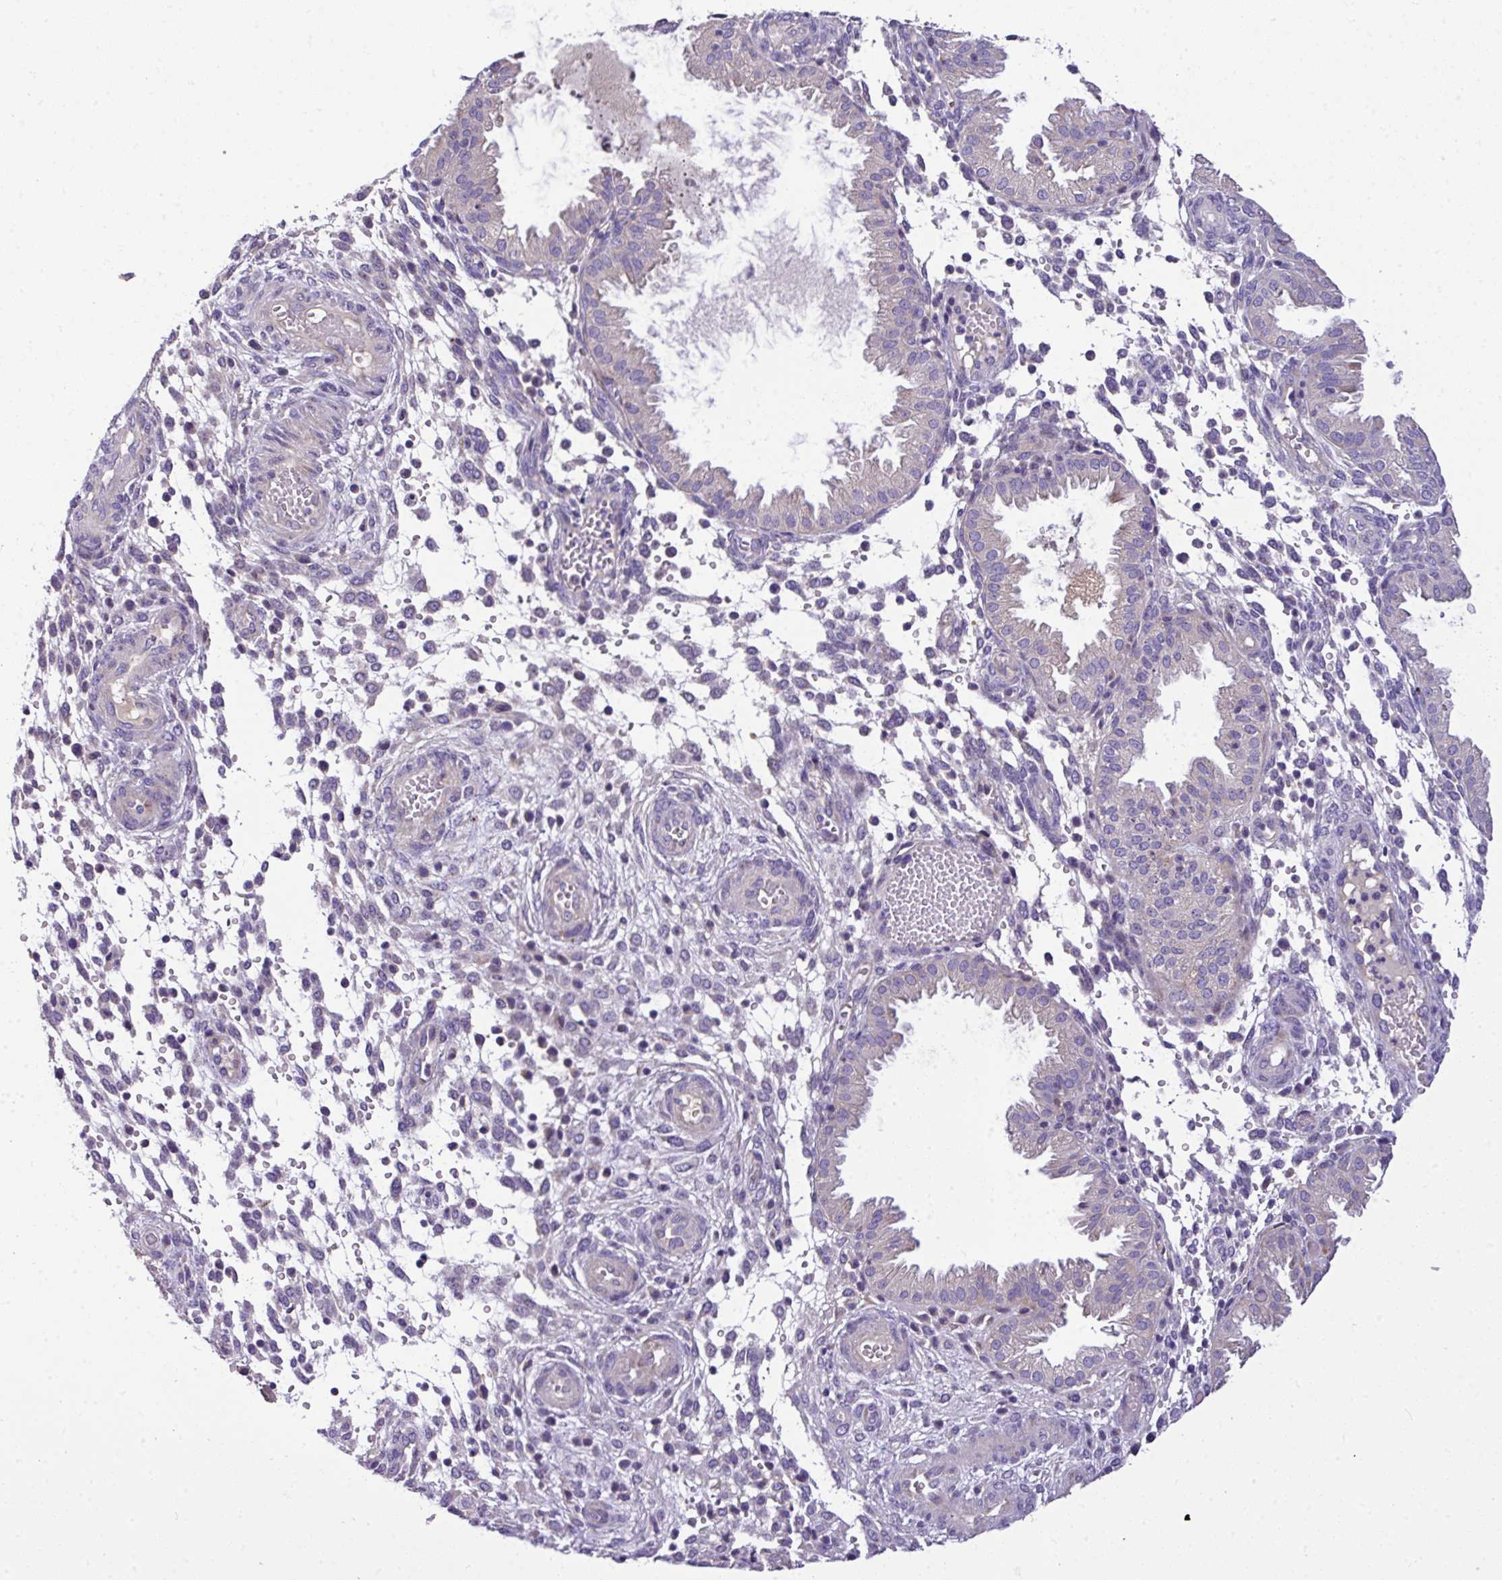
{"staining": {"intensity": "negative", "quantity": "none", "location": "none"}, "tissue": "endometrium", "cell_type": "Cells in endometrial stroma", "image_type": "normal", "snomed": [{"axis": "morphology", "description": "Normal tissue, NOS"}, {"axis": "topography", "description": "Endometrium"}], "caption": "Immunohistochemistry photomicrograph of benign human endometrium stained for a protein (brown), which reveals no staining in cells in endometrial stroma.", "gene": "ANXA2R", "patient": {"sex": "female", "age": 33}}